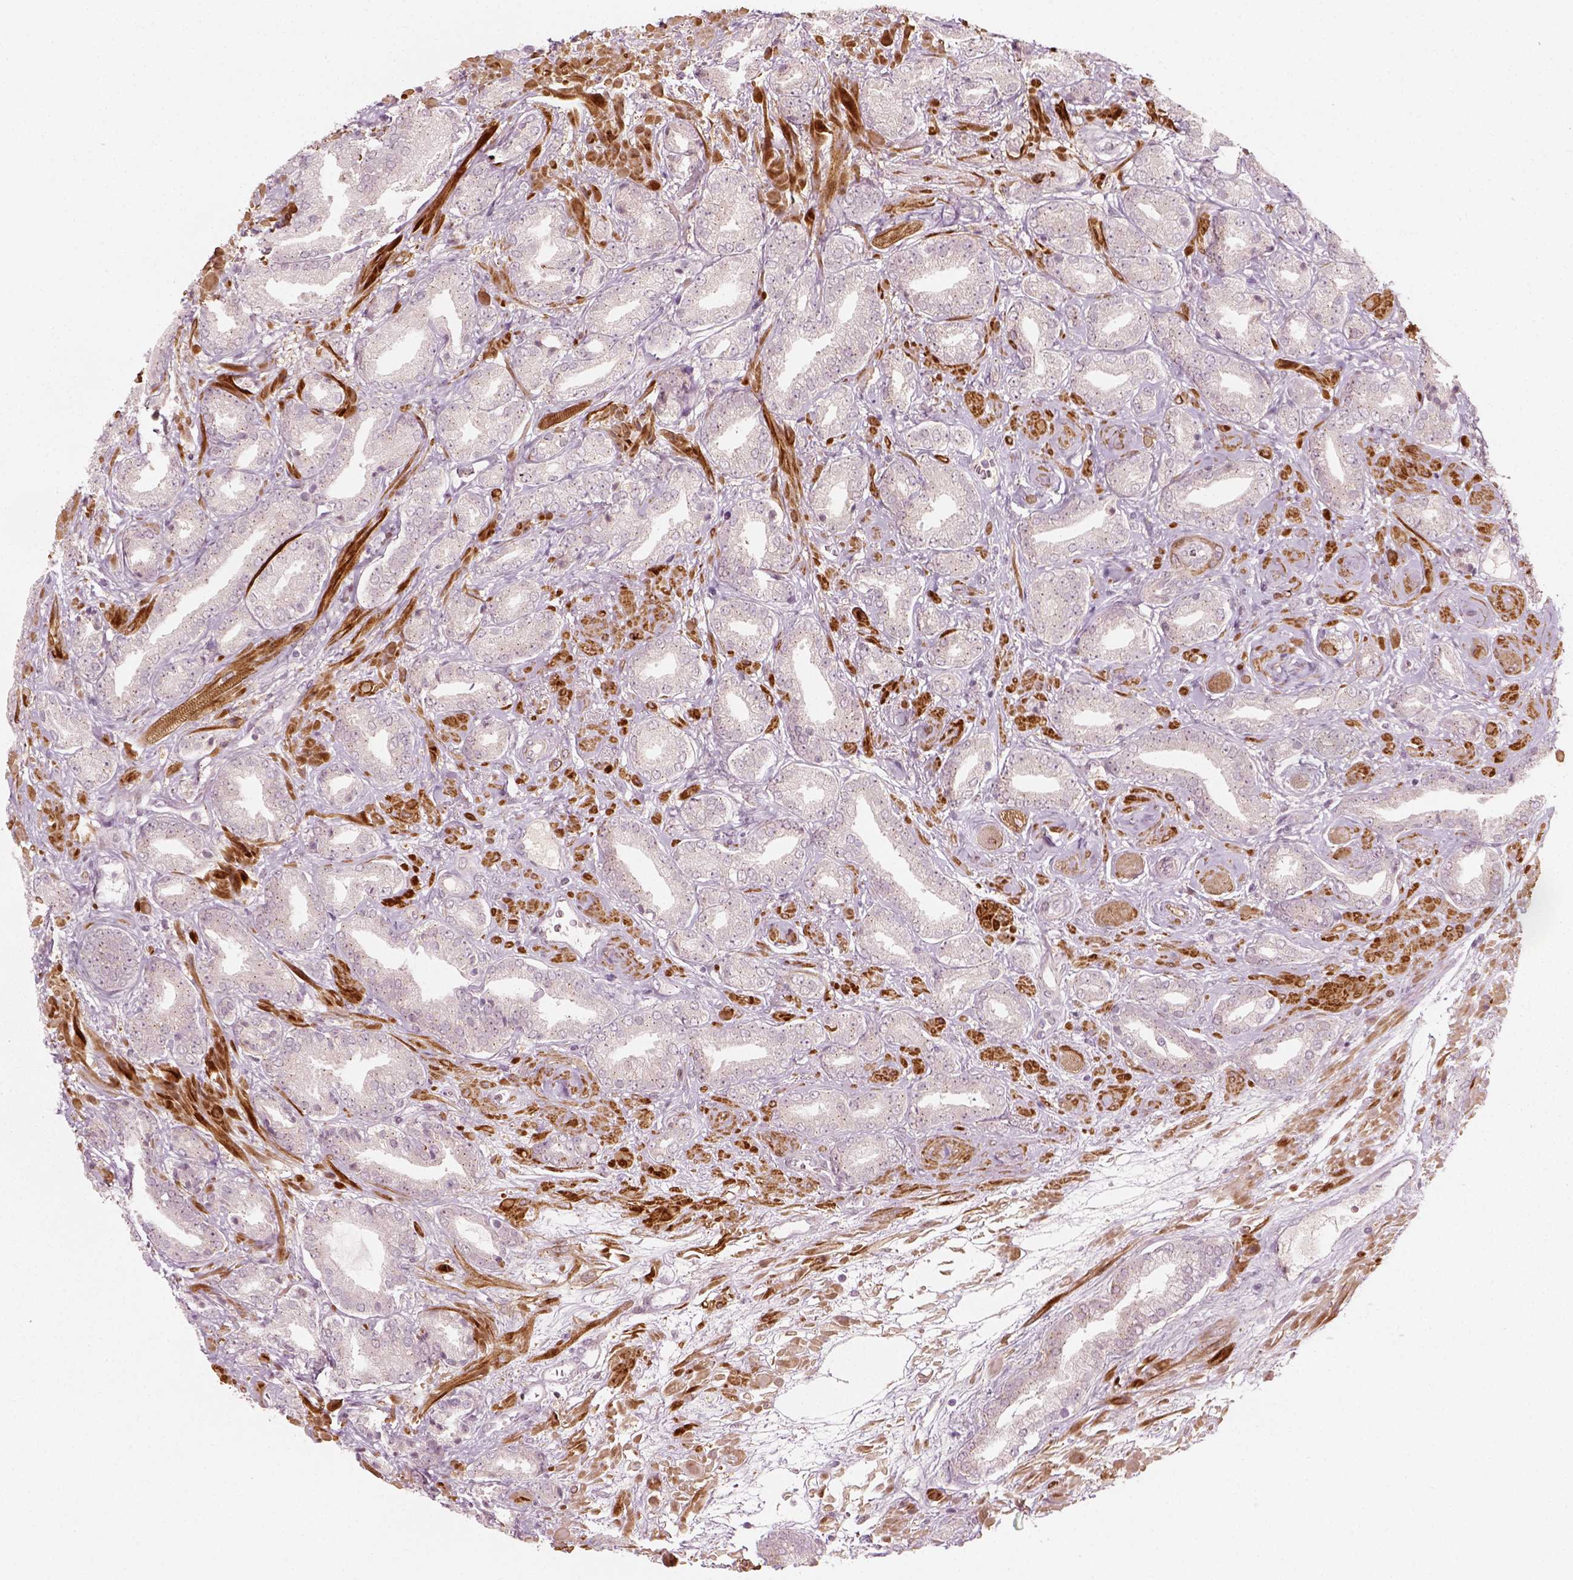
{"staining": {"intensity": "negative", "quantity": "none", "location": "none"}, "tissue": "prostate cancer", "cell_type": "Tumor cells", "image_type": "cancer", "snomed": [{"axis": "morphology", "description": "Adenocarcinoma, High grade"}, {"axis": "topography", "description": "Prostate"}], "caption": "This is an immunohistochemistry (IHC) image of prostate adenocarcinoma (high-grade). There is no staining in tumor cells.", "gene": "MLIP", "patient": {"sex": "male", "age": 56}}